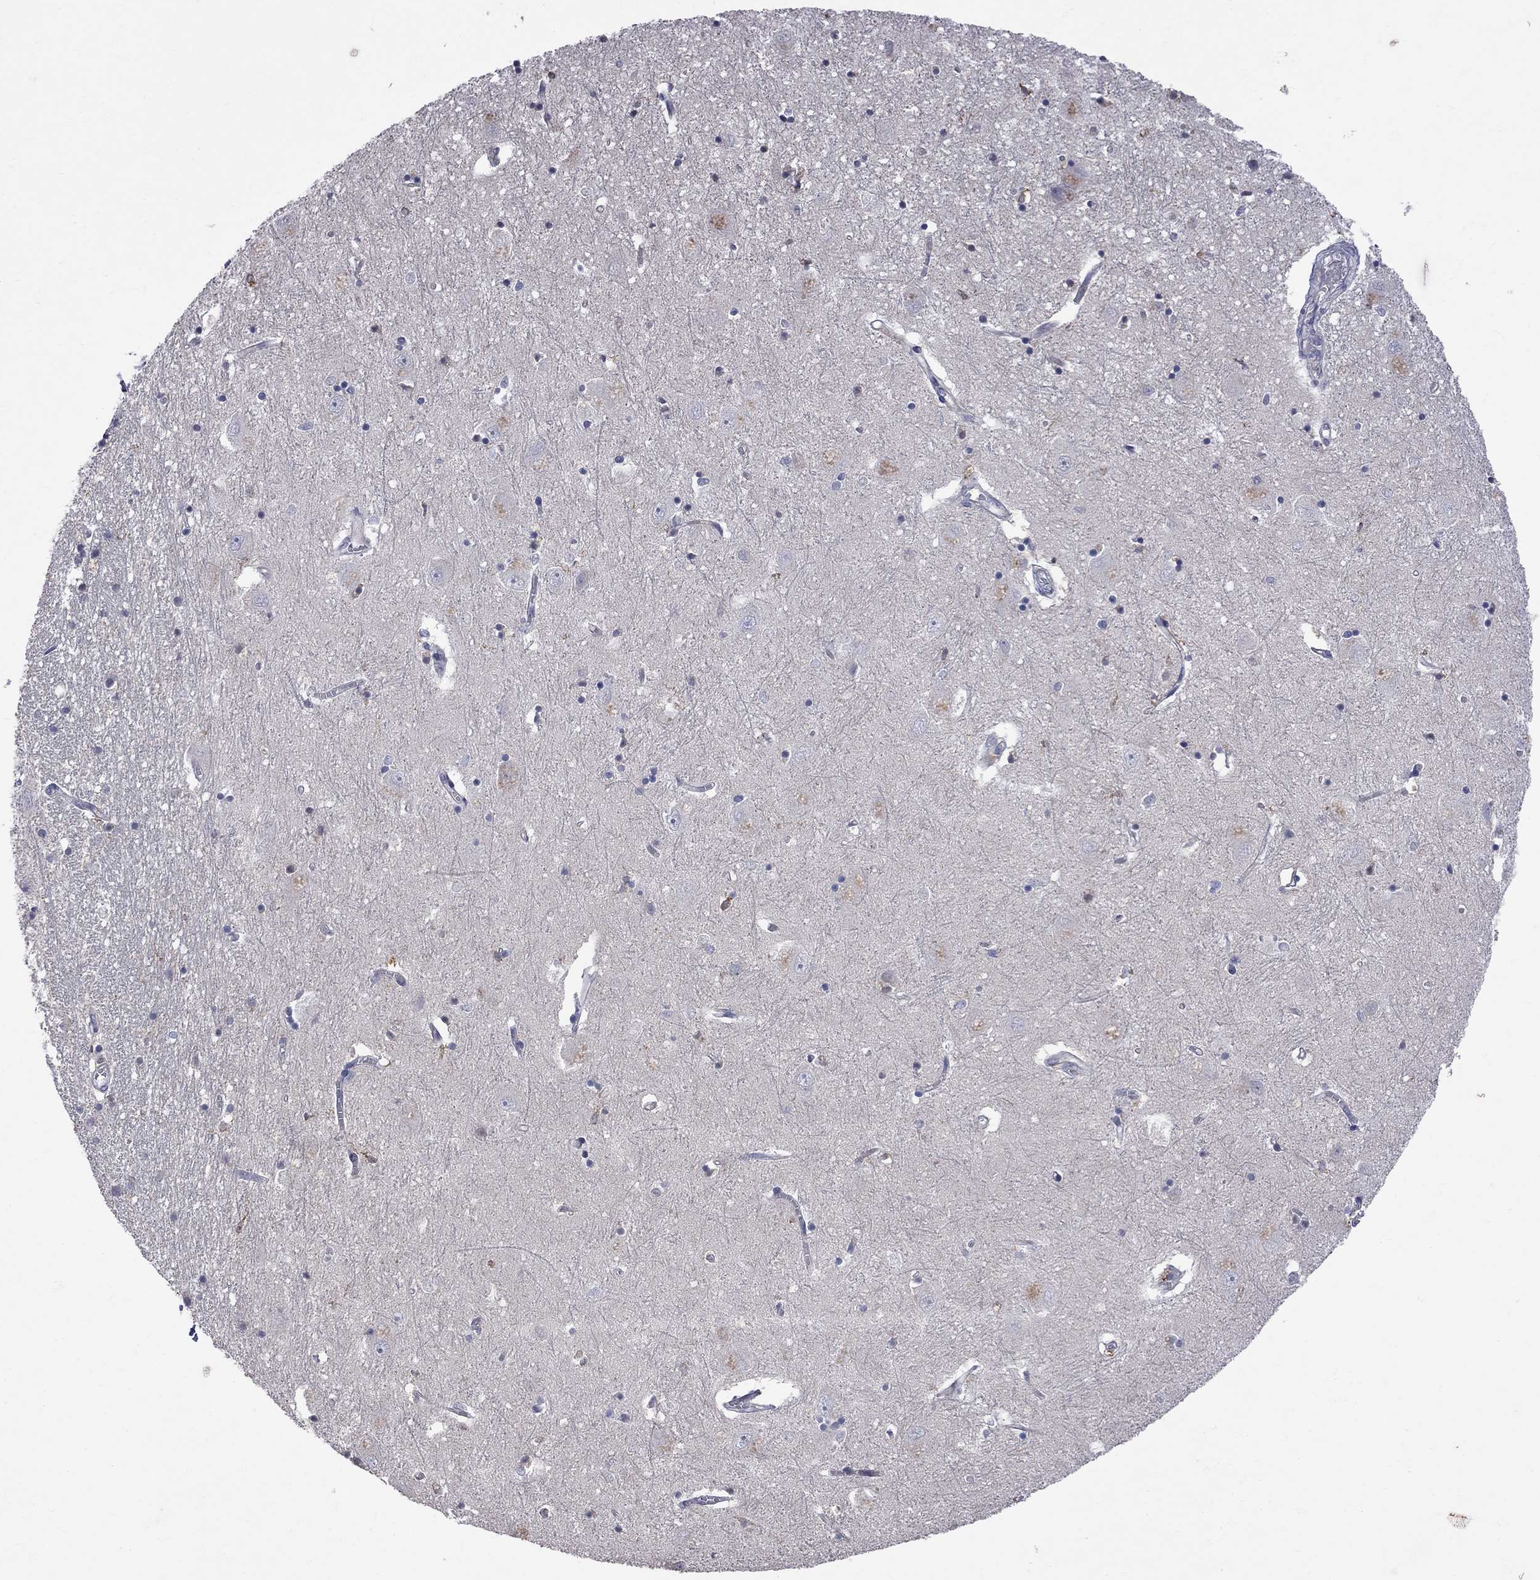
{"staining": {"intensity": "strong", "quantity": "<25%", "location": "cytoplasmic/membranous"}, "tissue": "caudate", "cell_type": "Glial cells", "image_type": "normal", "snomed": [{"axis": "morphology", "description": "Normal tissue, NOS"}, {"axis": "topography", "description": "Lateral ventricle wall"}], "caption": "Immunohistochemical staining of benign caudate demonstrates strong cytoplasmic/membranous protein expression in approximately <25% of glial cells. The staining is performed using DAB brown chromogen to label protein expression. The nuclei are counter-stained blue using hematoxylin.", "gene": "ABI3", "patient": {"sex": "male", "age": 54}}